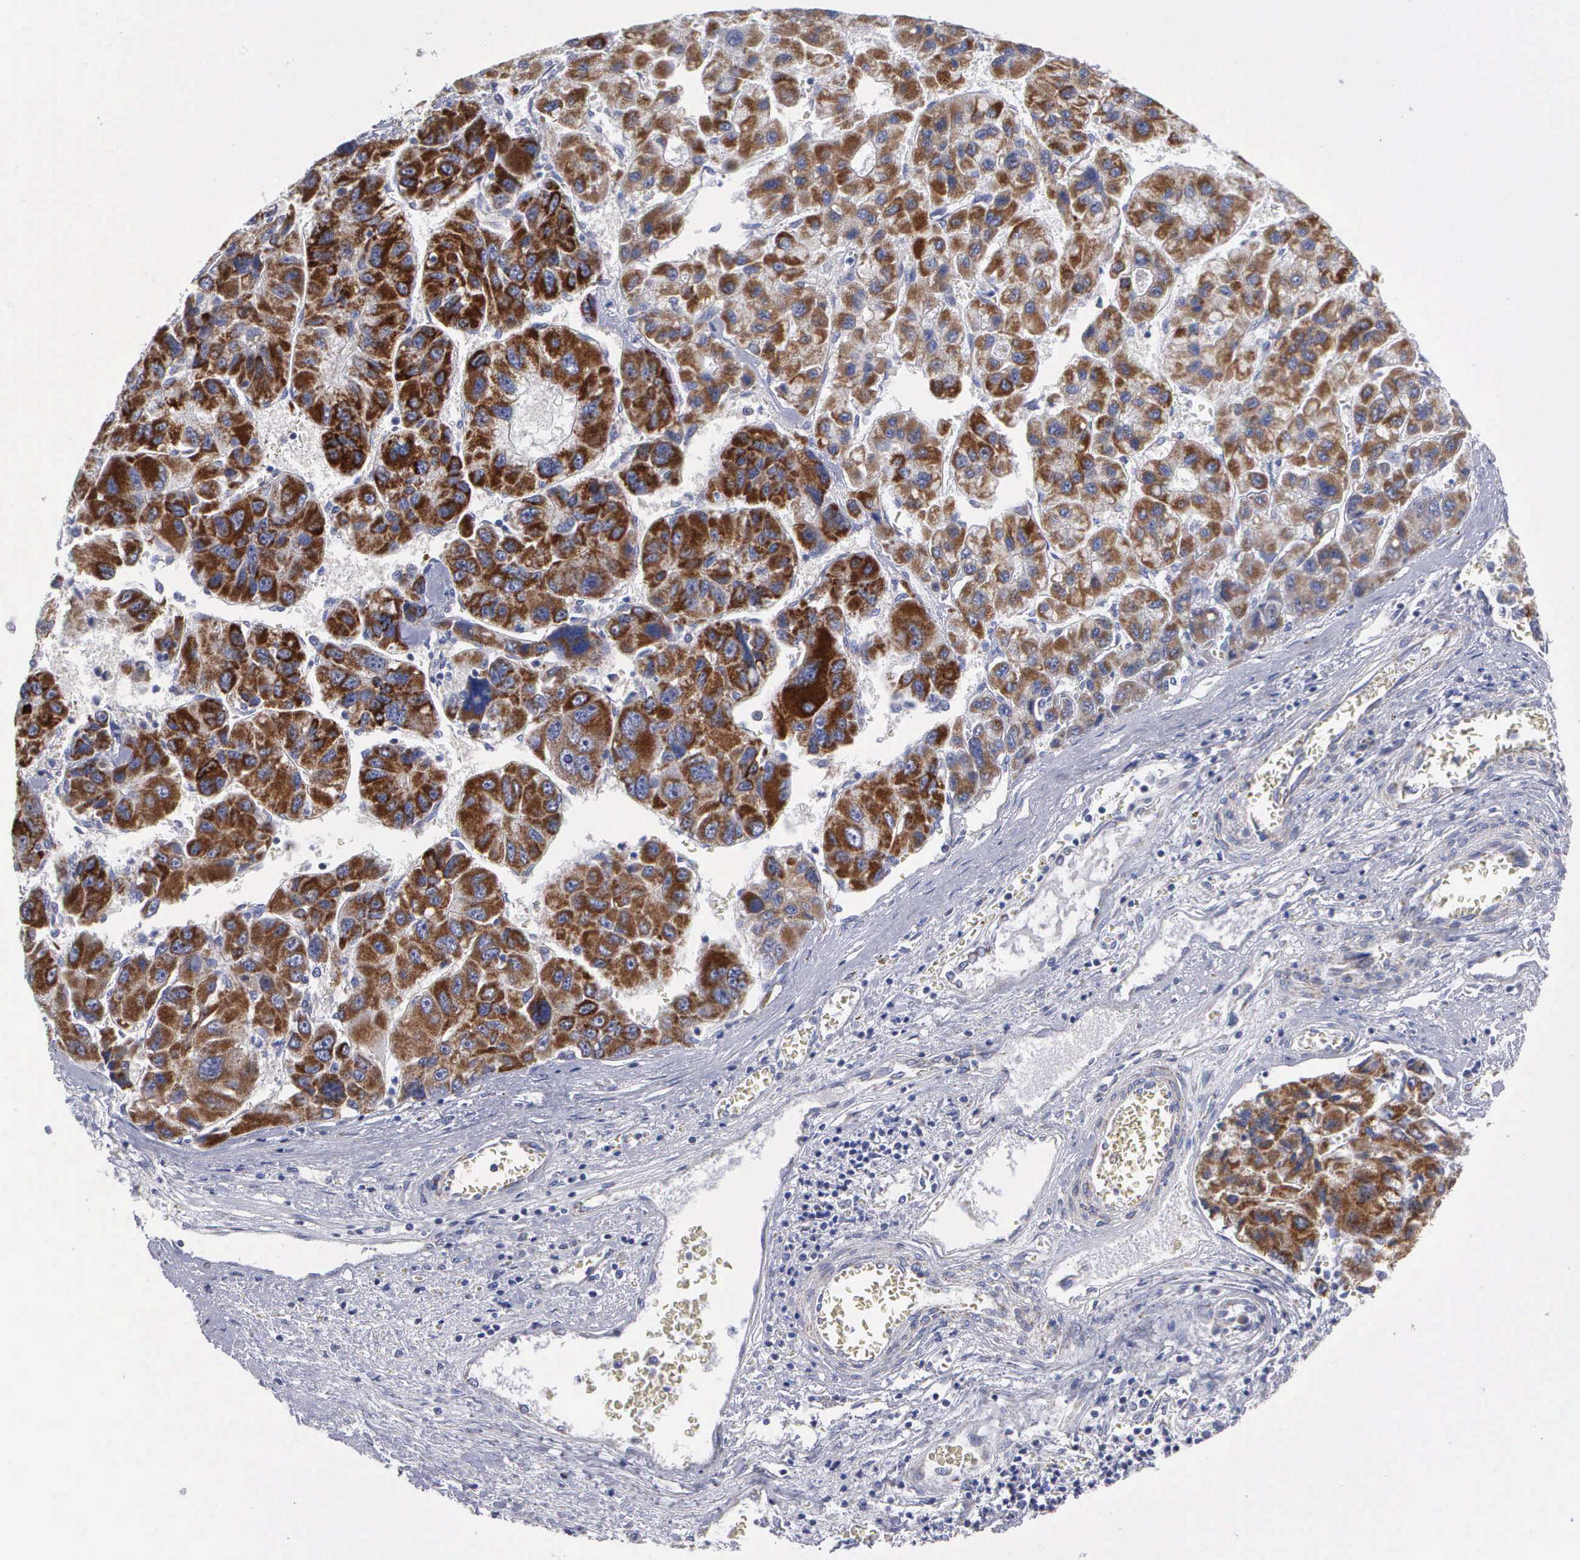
{"staining": {"intensity": "strong", "quantity": ">75%", "location": "cytoplasmic/membranous"}, "tissue": "liver cancer", "cell_type": "Tumor cells", "image_type": "cancer", "snomed": [{"axis": "morphology", "description": "Carcinoma, Hepatocellular, NOS"}, {"axis": "topography", "description": "Liver"}], "caption": "Strong cytoplasmic/membranous protein staining is seen in approximately >75% of tumor cells in hepatocellular carcinoma (liver).", "gene": "APOOL", "patient": {"sex": "male", "age": 64}}